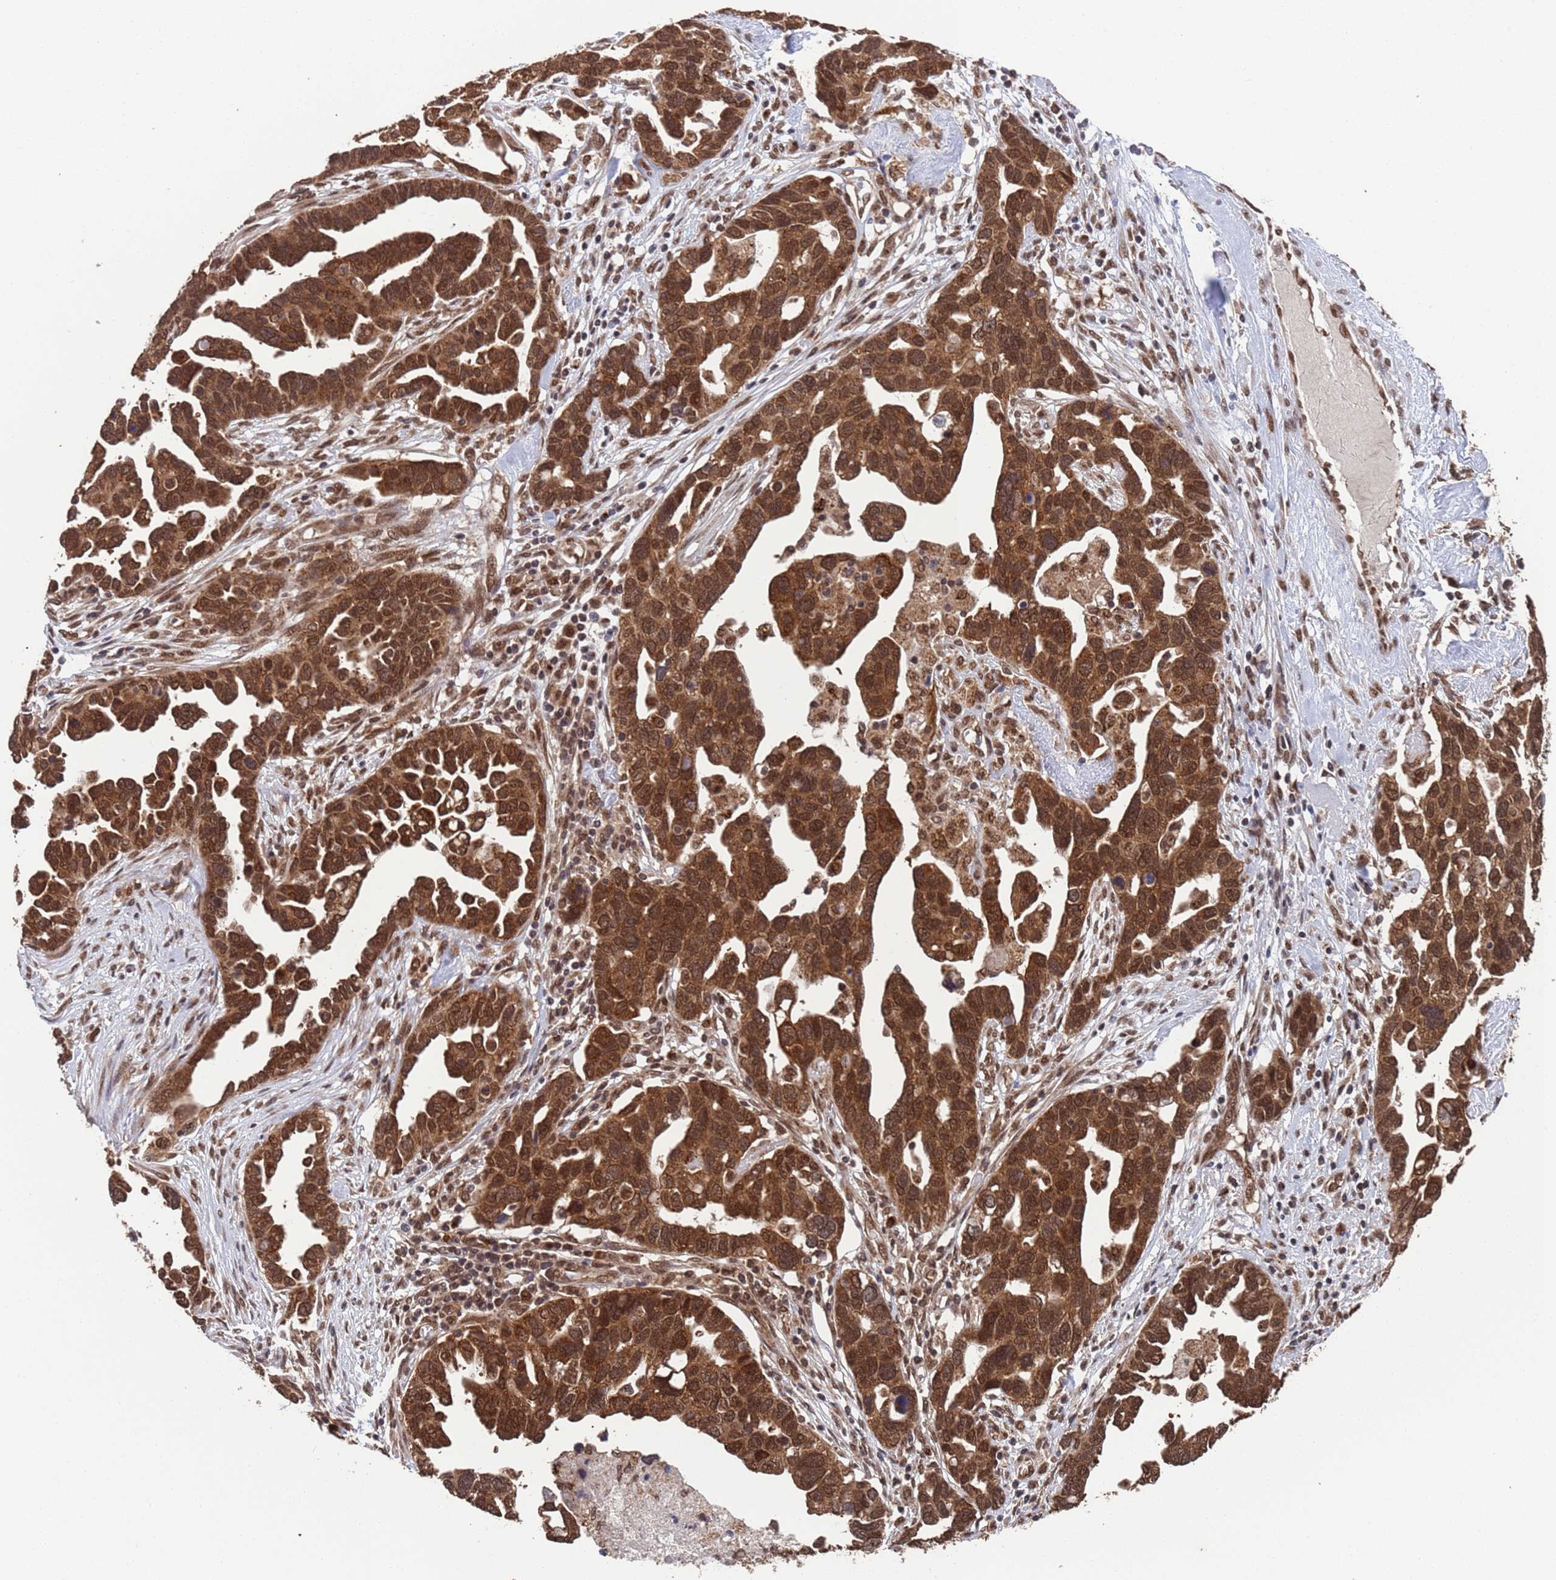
{"staining": {"intensity": "moderate", "quantity": ">75%", "location": "cytoplasmic/membranous,nuclear"}, "tissue": "ovarian cancer", "cell_type": "Tumor cells", "image_type": "cancer", "snomed": [{"axis": "morphology", "description": "Cystadenocarcinoma, serous, NOS"}, {"axis": "topography", "description": "Ovary"}], "caption": "Human ovarian cancer (serous cystadenocarcinoma) stained for a protein (brown) demonstrates moderate cytoplasmic/membranous and nuclear positive staining in approximately >75% of tumor cells.", "gene": "FUBP3", "patient": {"sex": "female", "age": 54}}